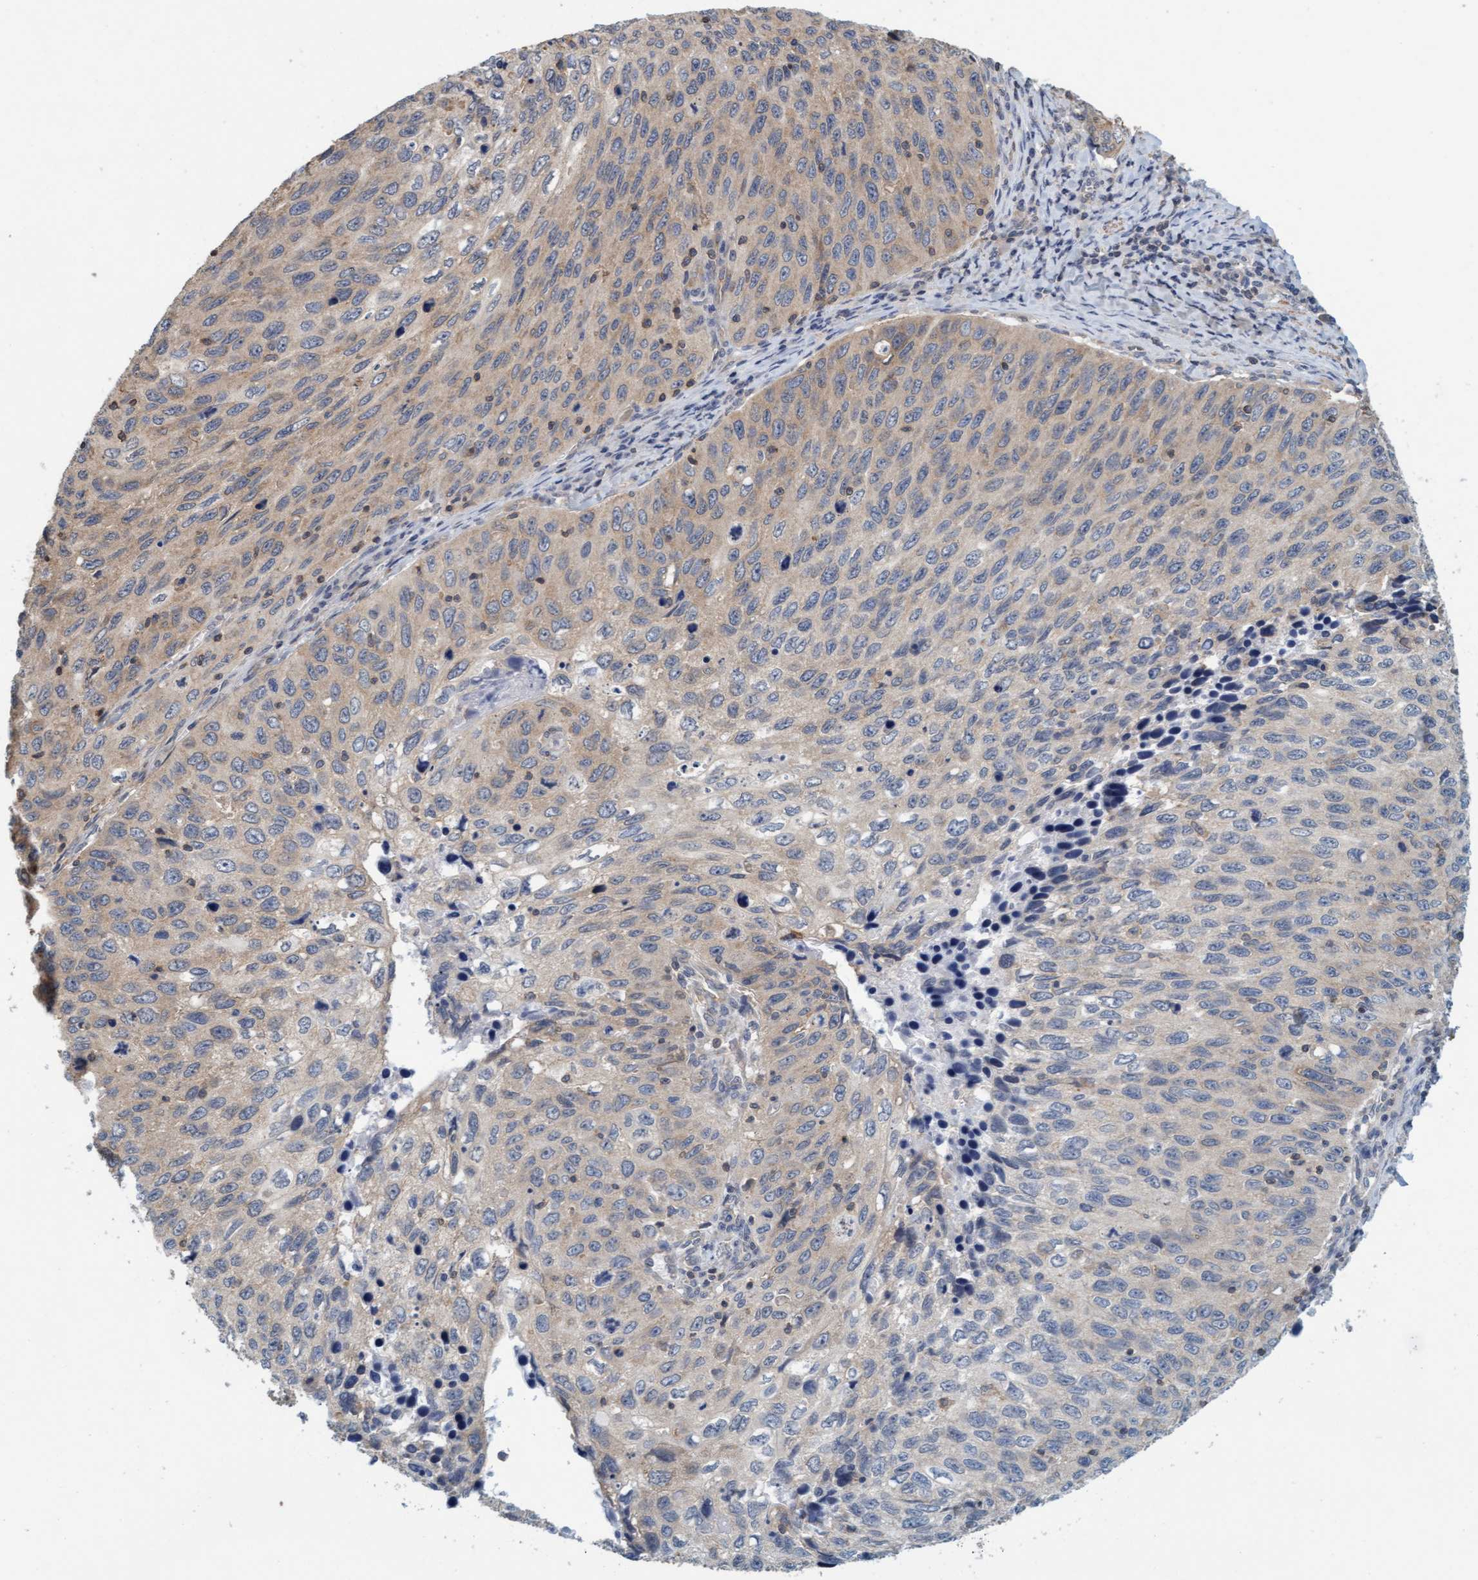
{"staining": {"intensity": "weak", "quantity": "<25%", "location": "cytoplasmic/membranous"}, "tissue": "cervical cancer", "cell_type": "Tumor cells", "image_type": "cancer", "snomed": [{"axis": "morphology", "description": "Squamous cell carcinoma, NOS"}, {"axis": "topography", "description": "Cervix"}], "caption": "The IHC micrograph has no significant expression in tumor cells of cervical cancer tissue.", "gene": "FXR2", "patient": {"sex": "female", "age": 53}}